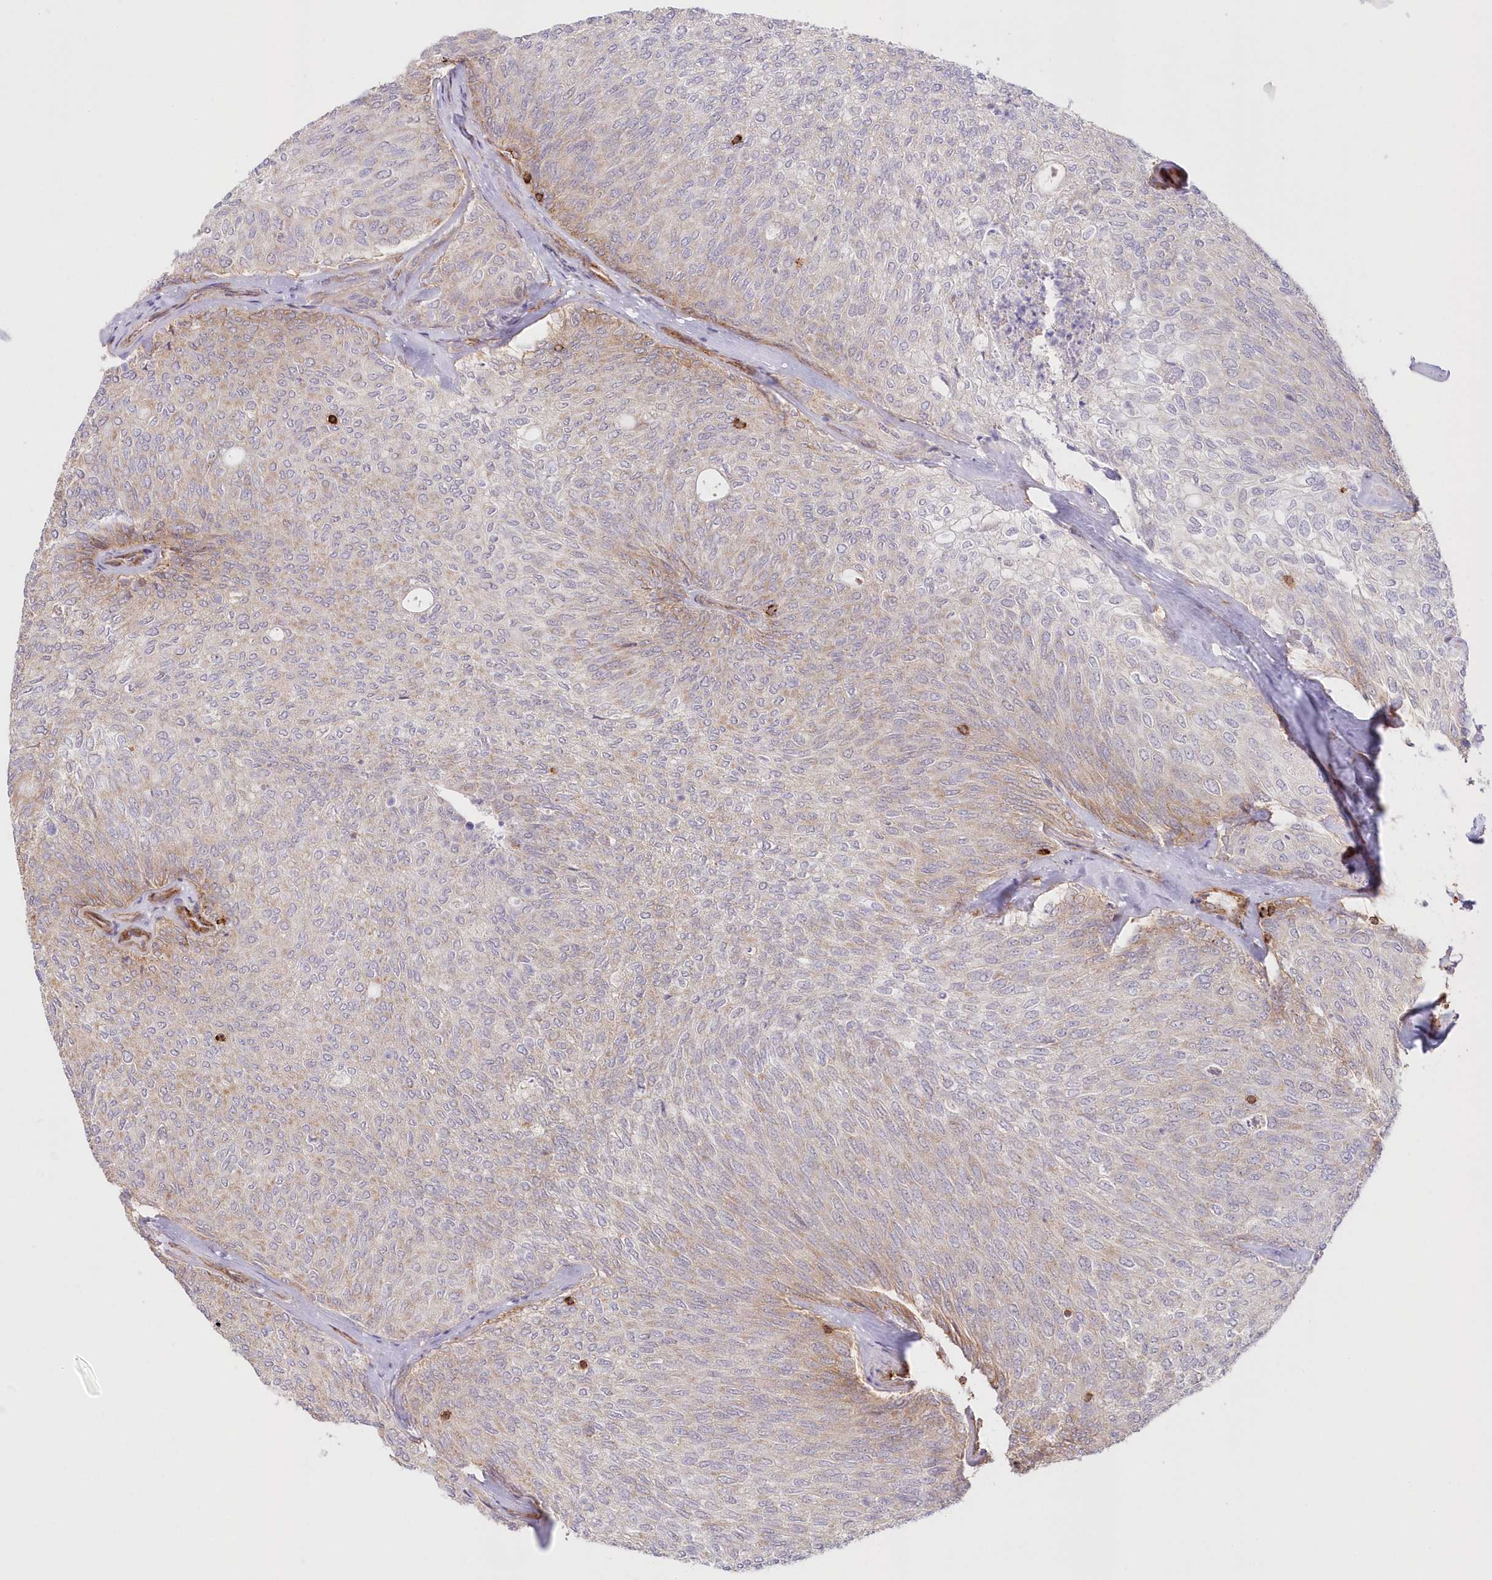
{"staining": {"intensity": "weak", "quantity": "<25%", "location": "cytoplasmic/membranous"}, "tissue": "urothelial cancer", "cell_type": "Tumor cells", "image_type": "cancer", "snomed": [{"axis": "morphology", "description": "Urothelial carcinoma, Low grade"}, {"axis": "topography", "description": "Urinary bladder"}], "caption": "A micrograph of urothelial carcinoma (low-grade) stained for a protein demonstrates no brown staining in tumor cells.", "gene": "AFAP1L2", "patient": {"sex": "female", "age": 79}}